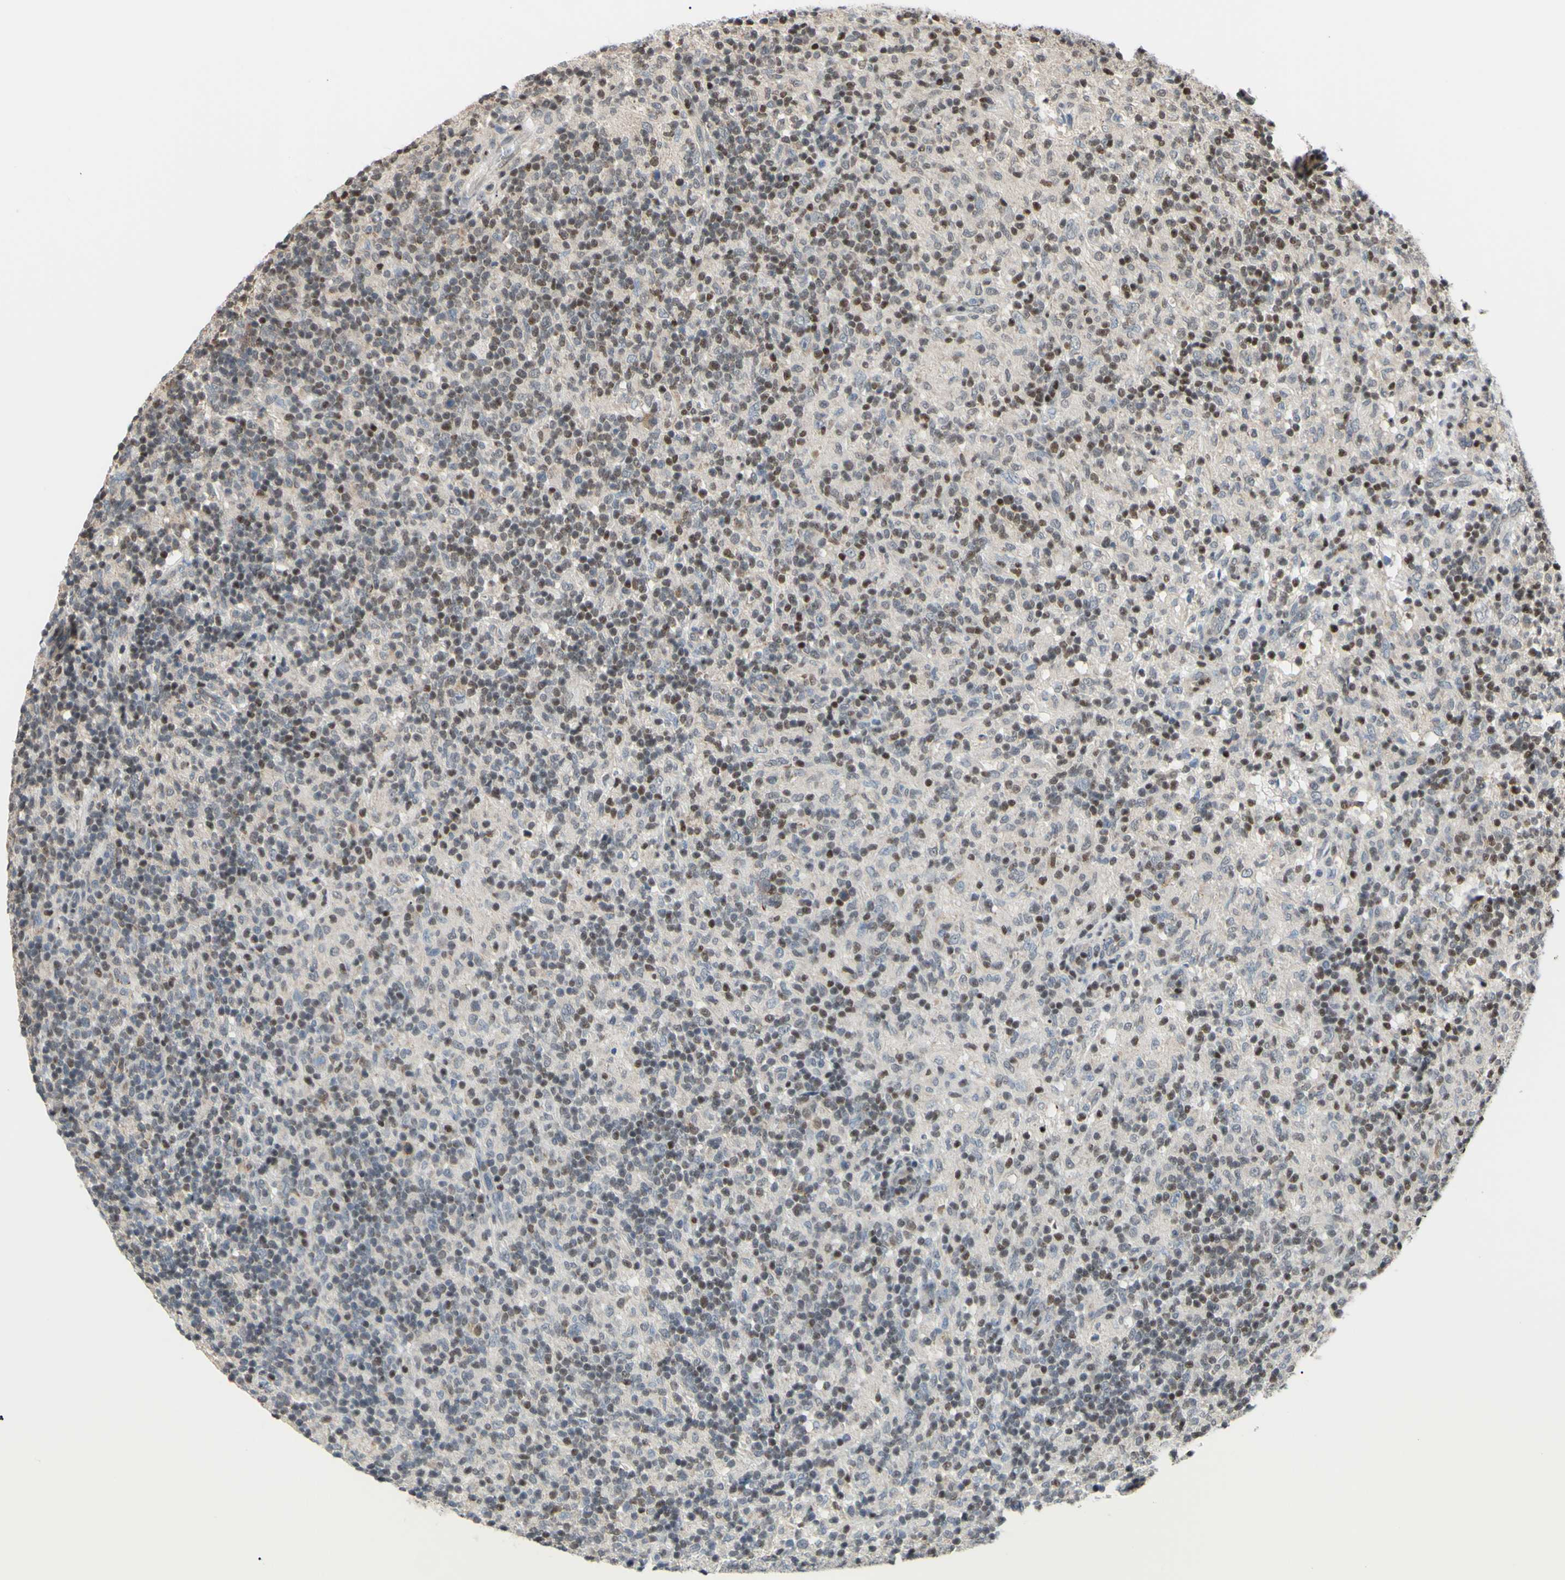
{"staining": {"intensity": "weak", "quantity": "25%-75%", "location": "cytoplasmic/membranous,nuclear"}, "tissue": "lymphoma", "cell_type": "Tumor cells", "image_type": "cancer", "snomed": [{"axis": "morphology", "description": "Hodgkin's disease, NOS"}, {"axis": "topography", "description": "Lymph node"}], "caption": "Immunohistochemistry of Hodgkin's disease reveals low levels of weak cytoplasmic/membranous and nuclear staining in about 25%-75% of tumor cells. The staining was performed using DAB (3,3'-diaminobenzidine), with brown indicating positive protein expression. Nuclei are stained blue with hematoxylin.", "gene": "SP4", "patient": {"sex": "male", "age": 70}}